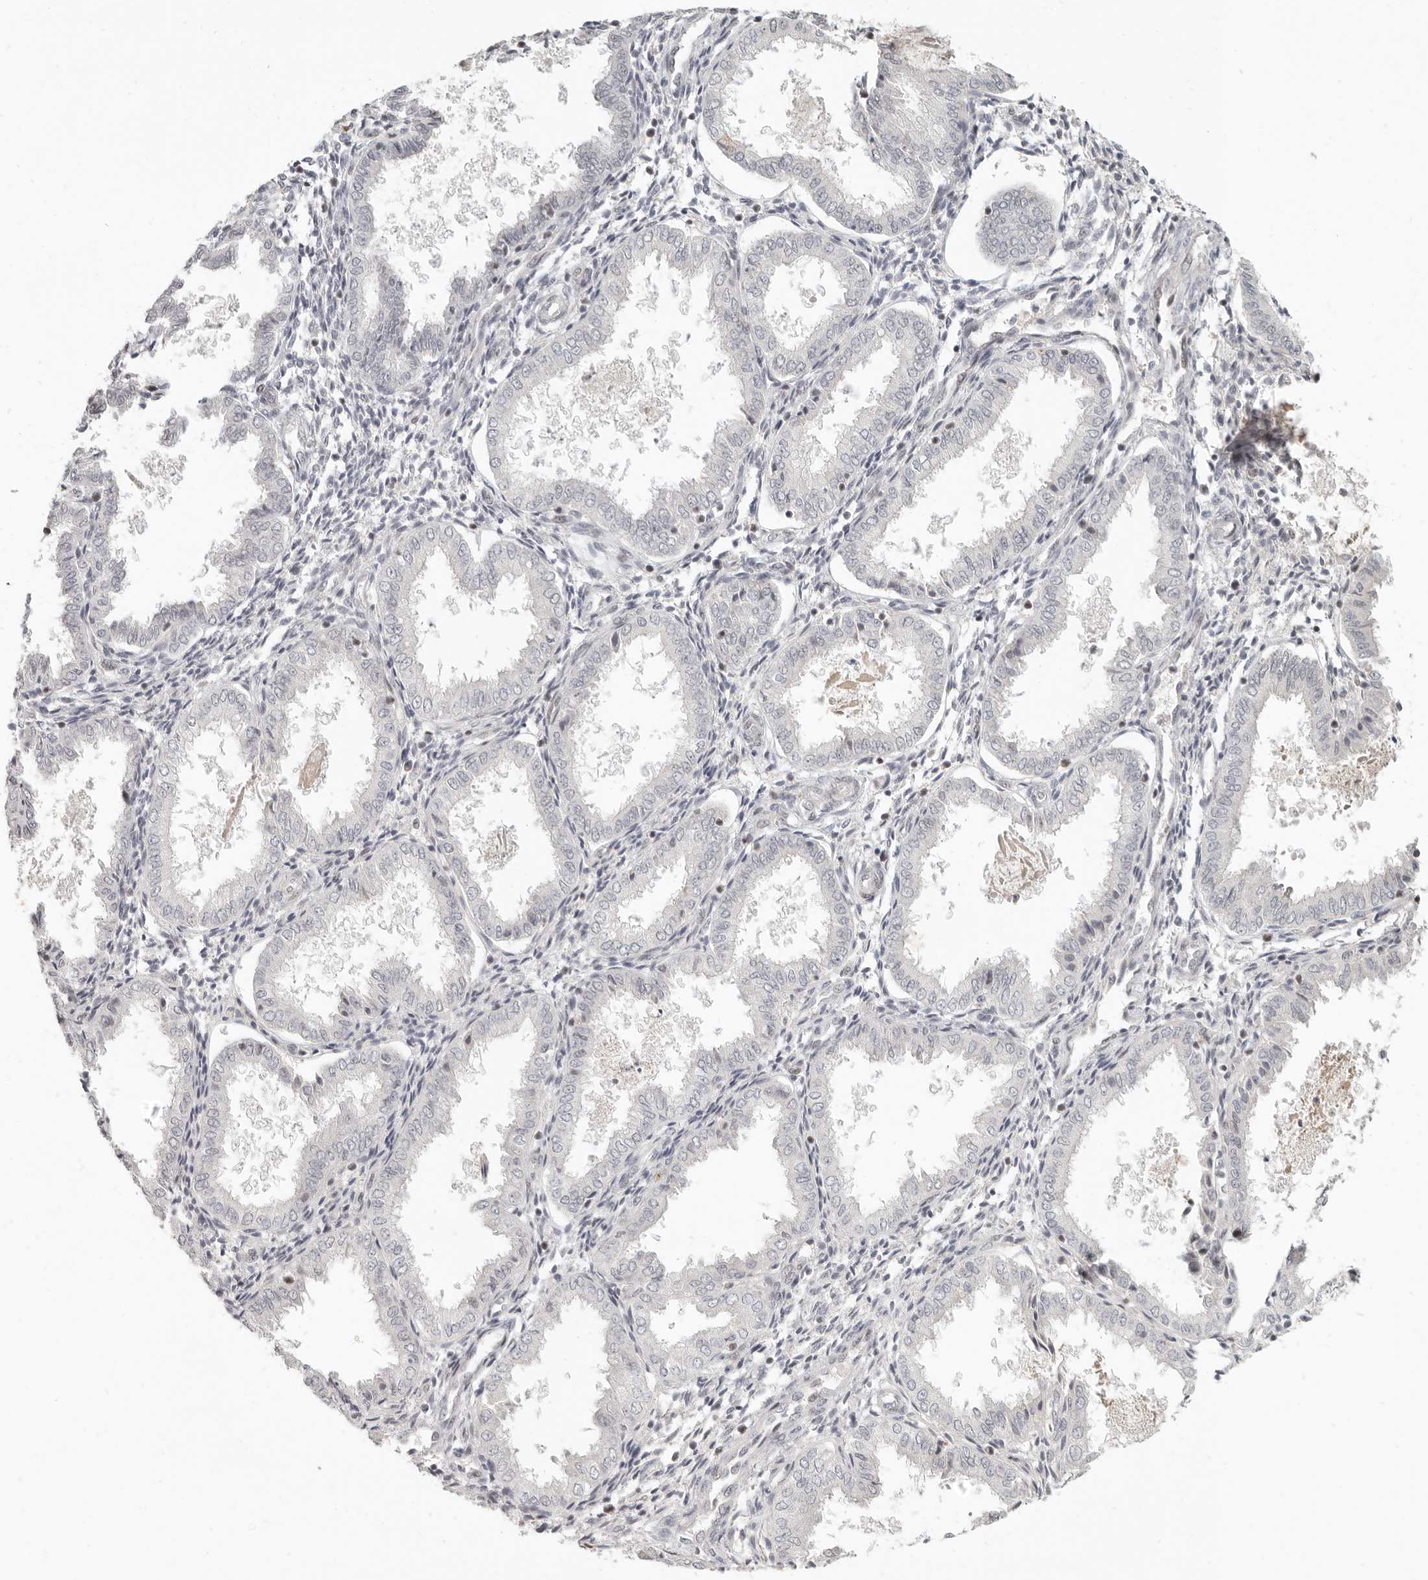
{"staining": {"intensity": "moderate", "quantity": "<25%", "location": "nuclear"}, "tissue": "endometrium", "cell_type": "Cells in endometrial stroma", "image_type": "normal", "snomed": [{"axis": "morphology", "description": "Normal tissue, NOS"}, {"axis": "topography", "description": "Endometrium"}], "caption": "DAB immunohistochemical staining of normal human endometrium exhibits moderate nuclear protein positivity in about <25% of cells in endometrial stroma.", "gene": "GABPA", "patient": {"sex": "female", "age": 33}}